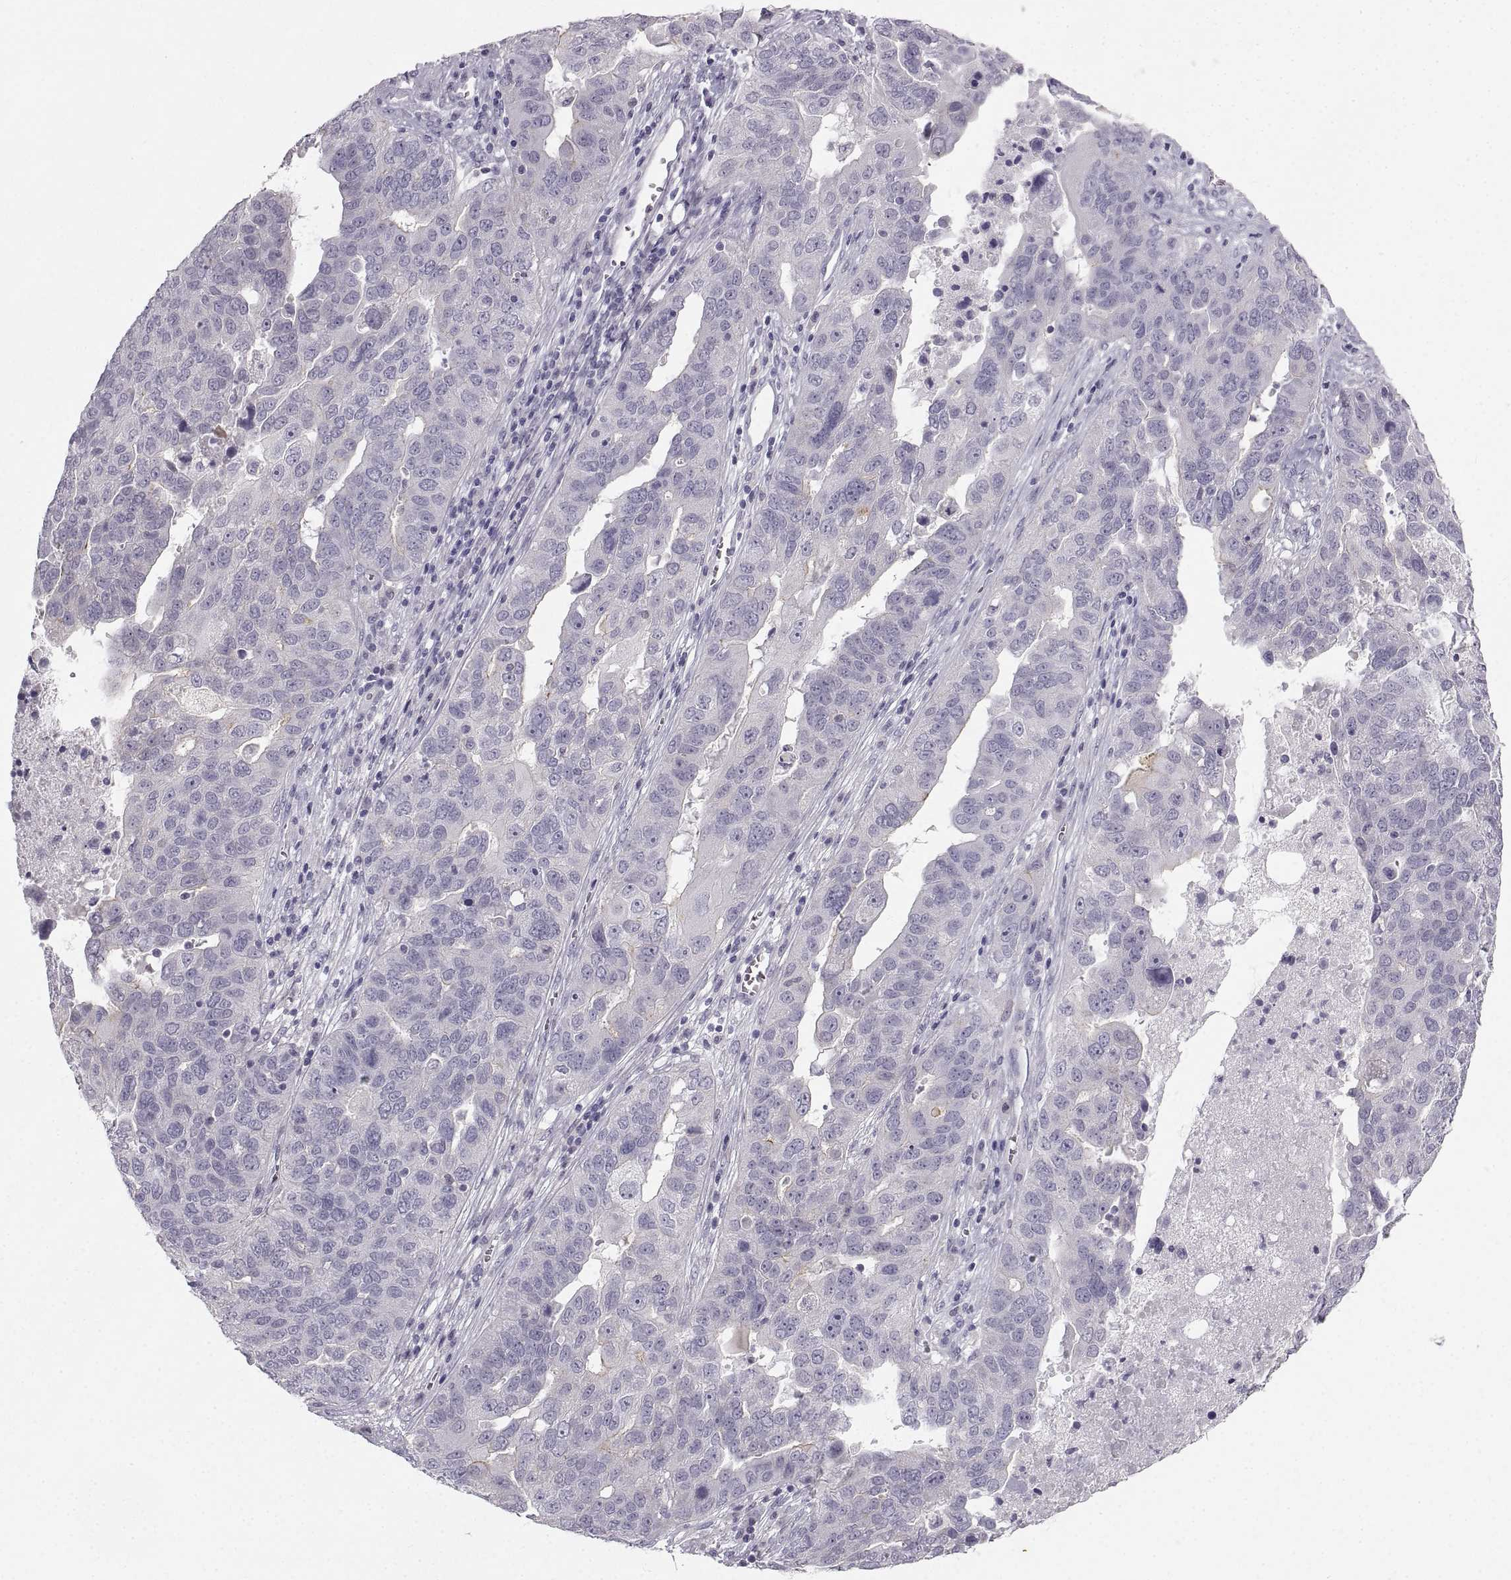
{"staining": {"intensity": "negative", "quantity": "none", "location": "none"}, "tissue": "ovarian cancer", "cell_type": "Tumor cells", "image_type": "cancer", "snomed": [{"axis": "morphology", "description": "Carcinoma, endometroid"}, {"axis": "topography", "description": "Soft tissue"}, {"axis": "topography", "description": "Ovary"}], "caption": "Immunohistochemistry (IHC) histopathology image of neoplastic tissue: ovarian cancer stained with DAB (3,3'-diaminobenzidine) exhibits no significant protein positivity in tumor cells.", "gene": "ZNF185", "patient": {"sex": "female", "age": 52}}